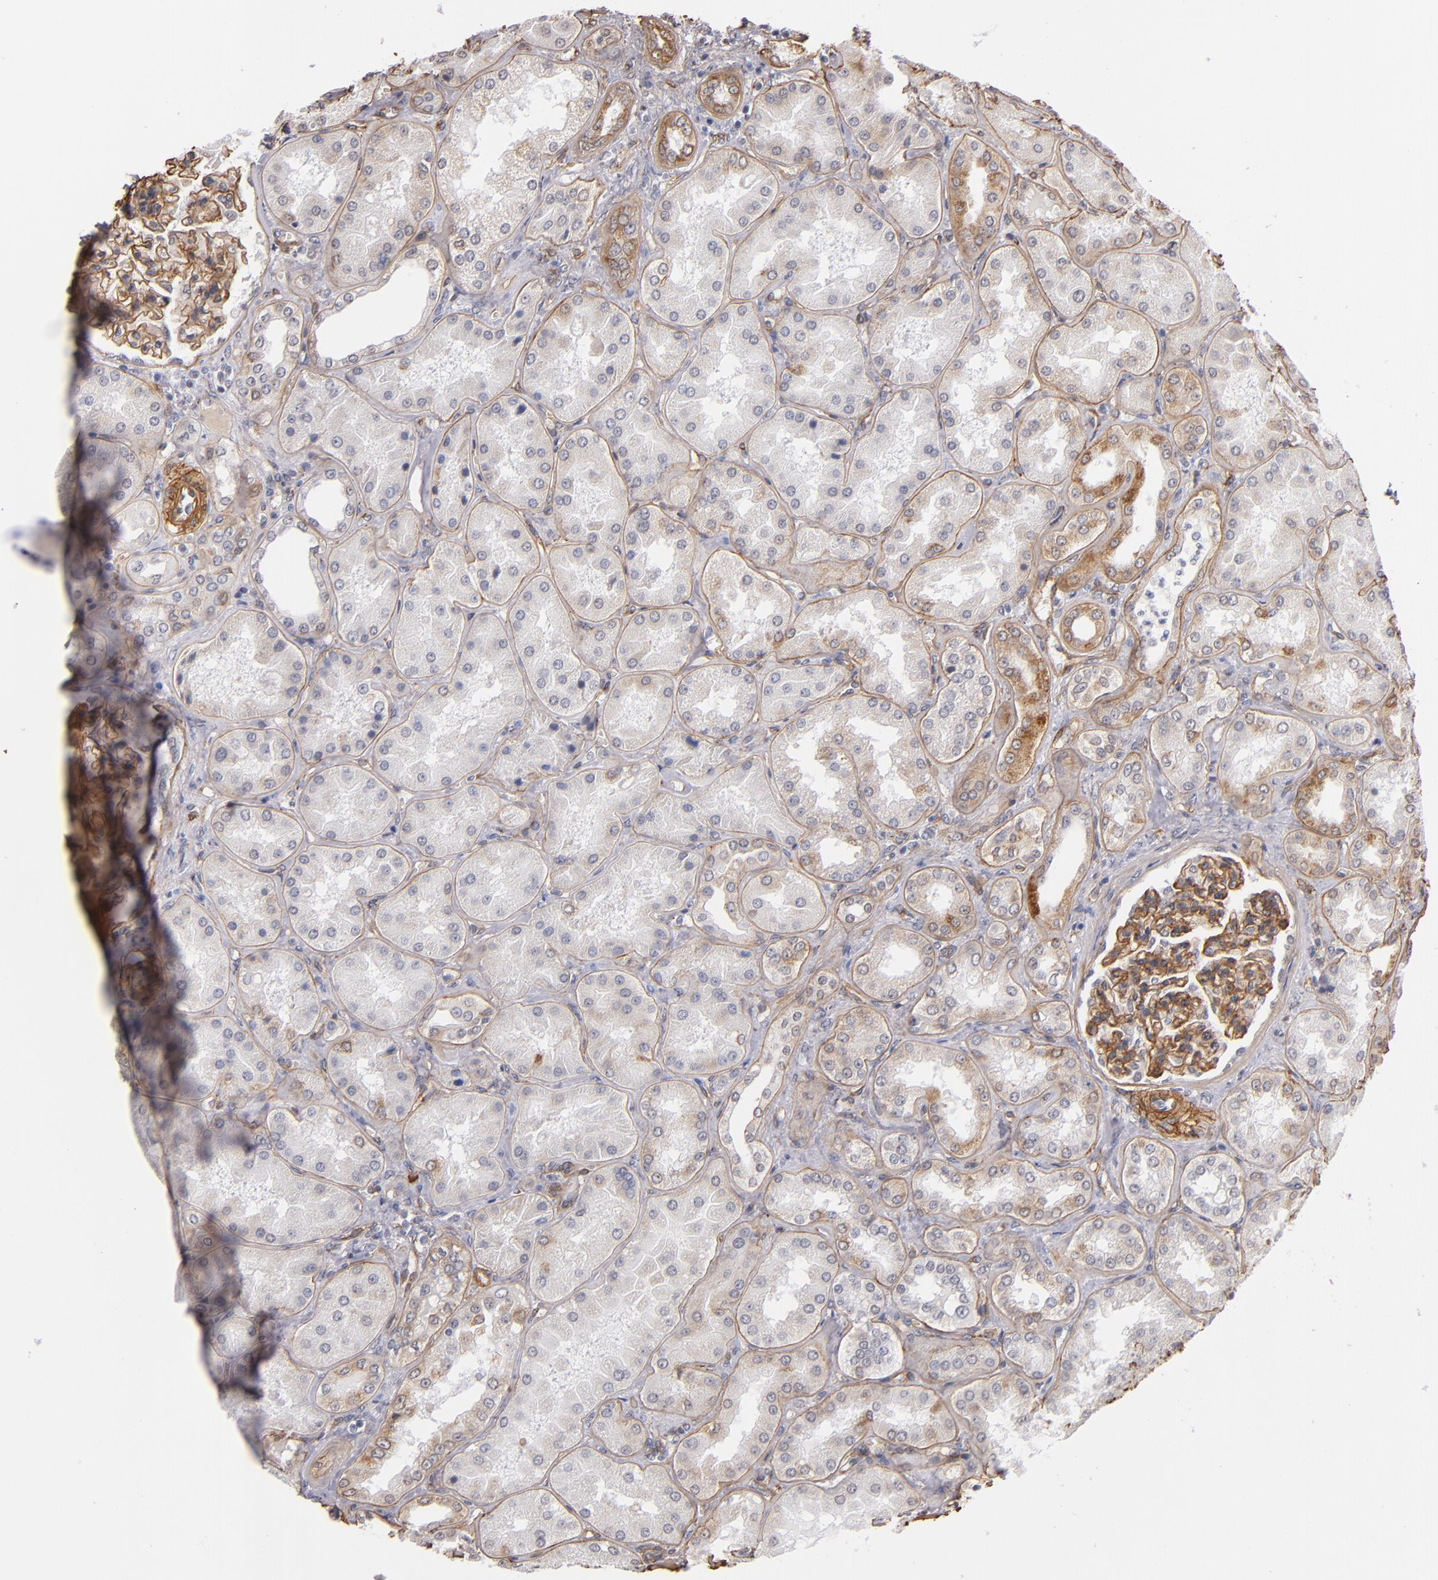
{"staining": {"intensity": "moderate", "quantity": ">75%", "location": "cytoplasmic/membranous"}, "tissue": "kidney", "cell_type": "Cells in glomeruli", "image_type": "normal", "snomed": [{"axis": "morphology", "description": "Normal tissue, NOS"}, {"axis": "topography", "description": "Kidney"}], "caption": "This image demonstrates immunohistochemistry staining of unremarkable human kidney, with medium moderate cytoplasmic/membranous staining in approximately >75% of cells in glomeruli.", "gene": "LAMC1", "patient": {"sex": "female", "age": 56}}